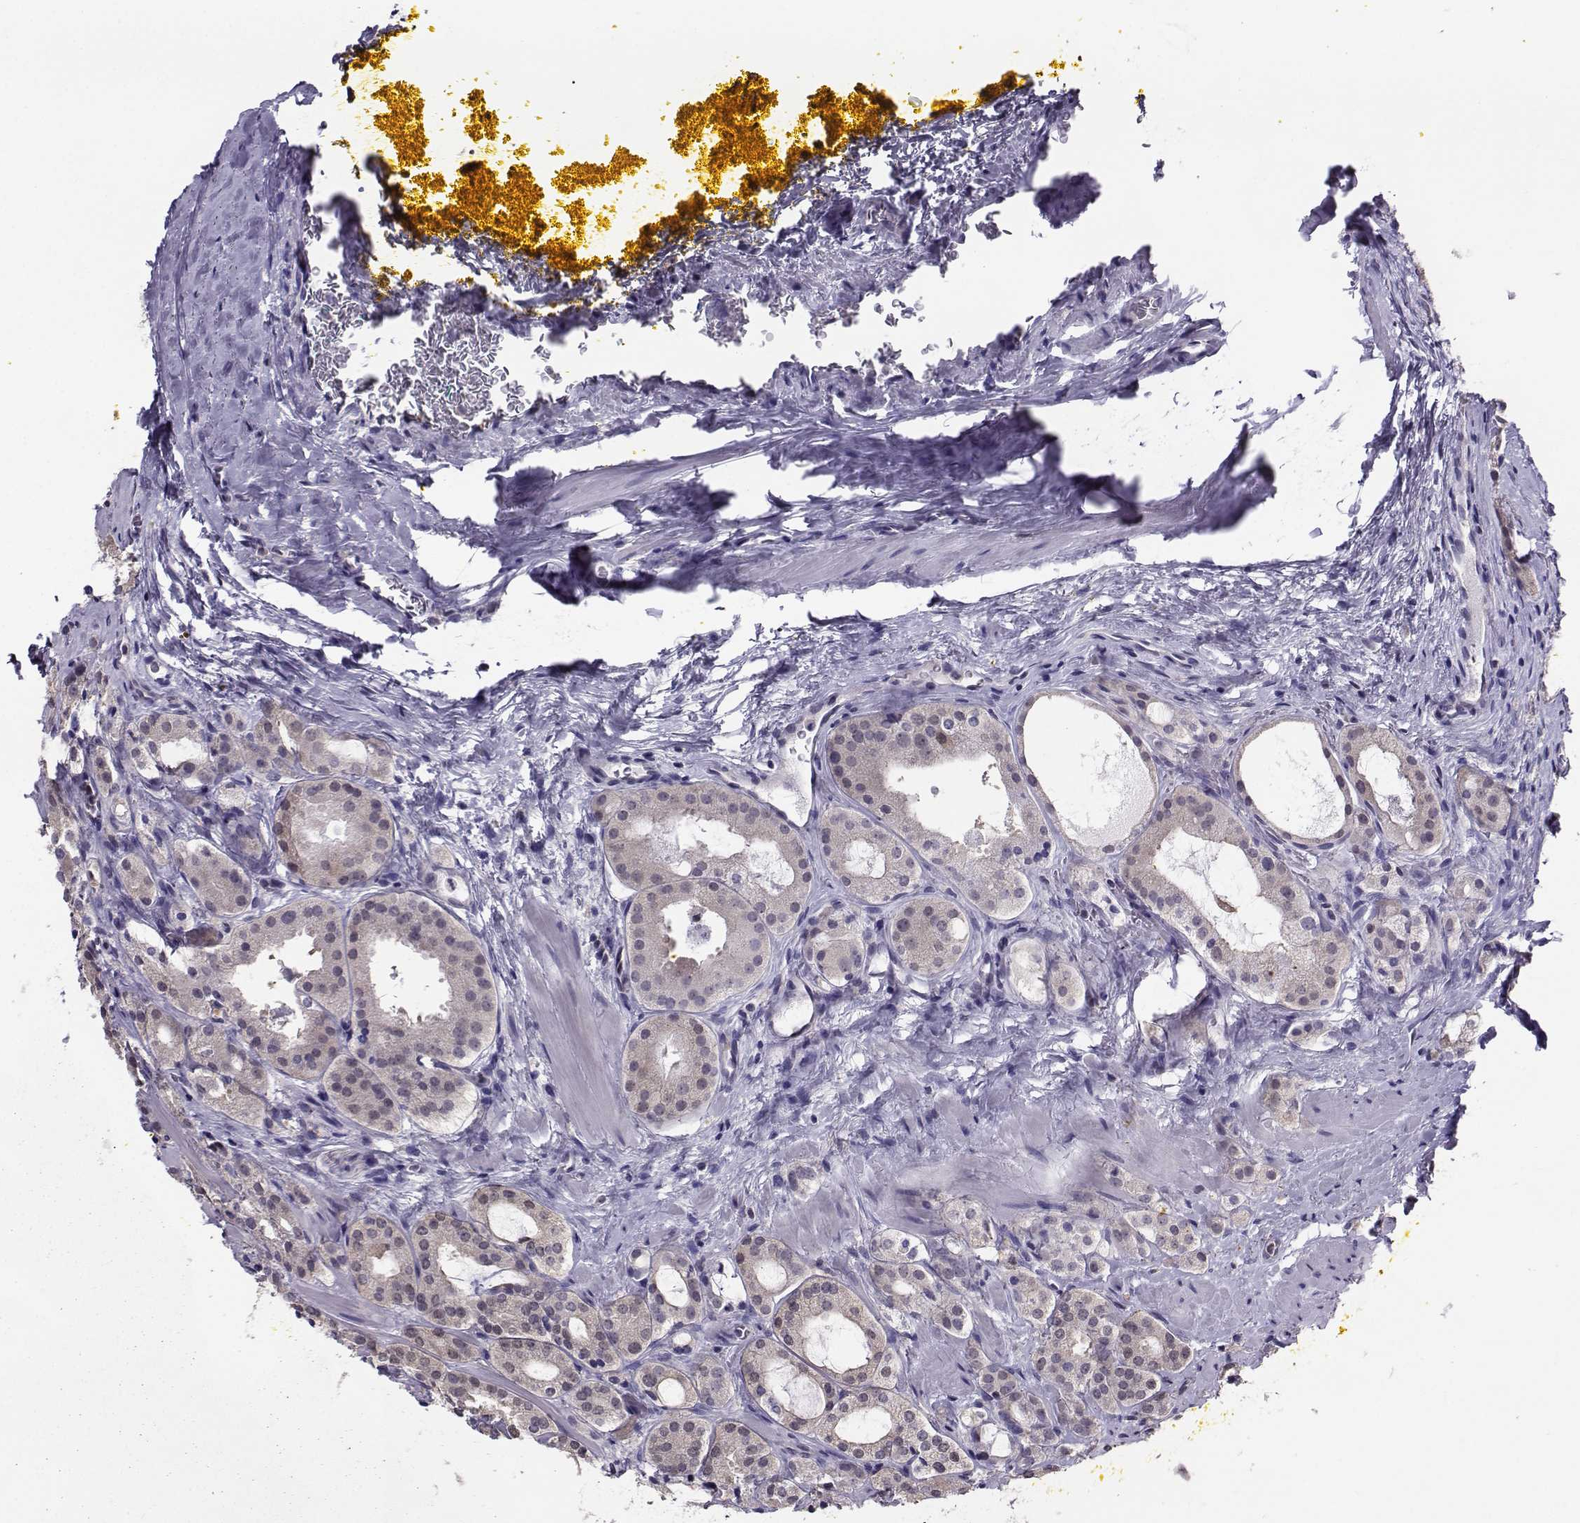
{"staining": {"intensity": "negative", "quantity": "none", "location": "none"}, "tissue": "prostate cancer", "cell_type": "Tumor cells", "image_type": "cancer", "snomed": [{"axis": "morphology", "description": "Adenocarcinoma, NOS"}, {"axis": "morphology", "description": "Adenocarcinoma, High grade"}, {"axis": "topography", "description": "Prostate"}], "caption": "Tumor cells are negative for brown protein staining in adenocarcinoma (prostate).", "gene": "PGK1", "patient": {"sex": "male", "age": 62}}